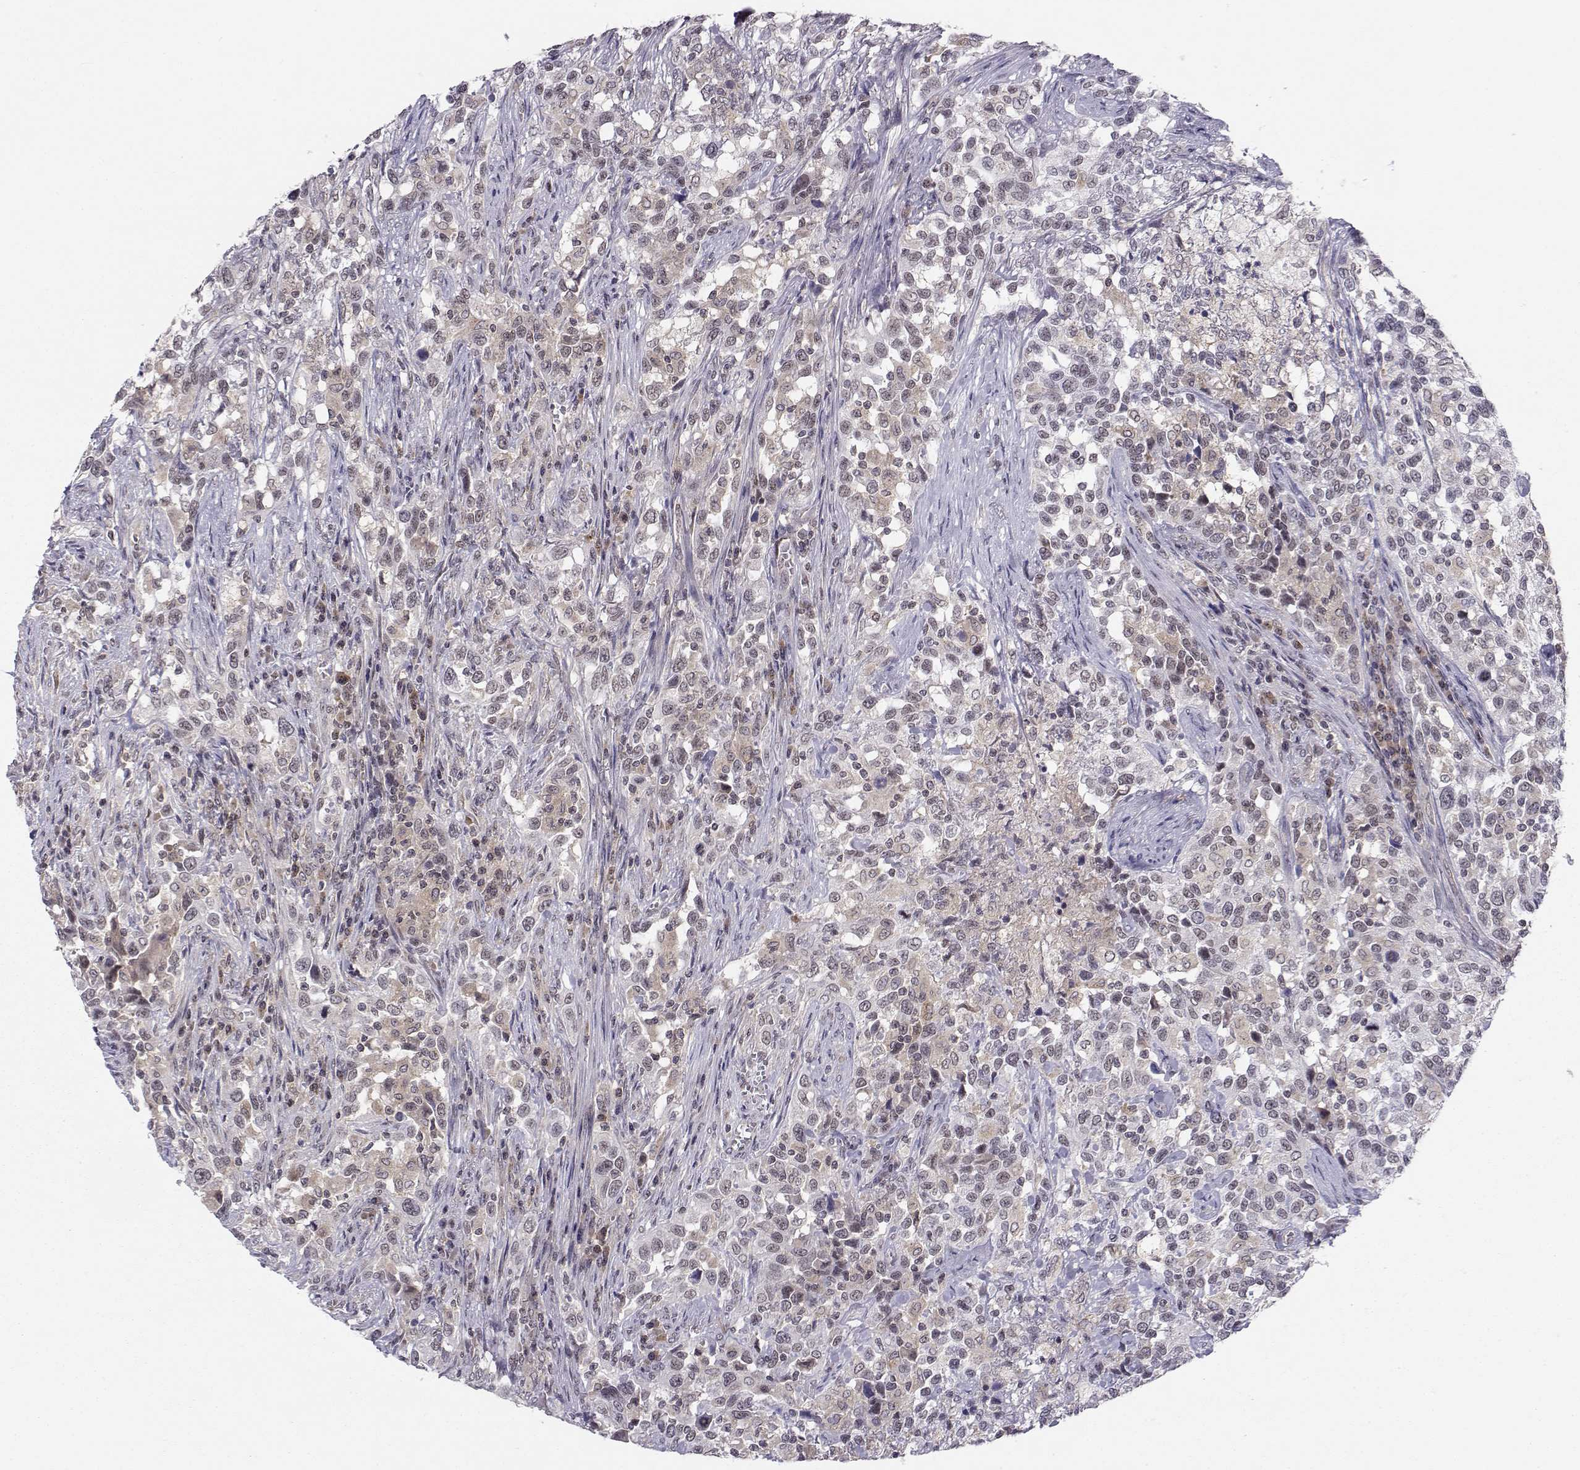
{"staining": {"intensity": "weak", "quantity": "25%-75%", "location": "cytoplasmic/membranous"}, "tissue": "urothelial cancer", "cell_type": "Tumor cells", "image_type": "cancer", "snomed": [{"axis": "morphology", "description": "Urothelial carcinoma, NOS"}, {"axis": "morphology", "description": "Urothelial carcinoma, High grade"}, {"axis": "topography", "description": "Urinary bladder"}], "caption": "Protein positivity by immunohistochemistry exhibits weak cytoplasmic/membranous expression in approximately 25%-75% of tumor cells in urothelial carcinoma (high-grade). Immunohistochemistry stains the protein of interest in brown and the nuclei are stained blue.", "gene": "KIF13B", "patient": {"sex": "female", "age": 64}}